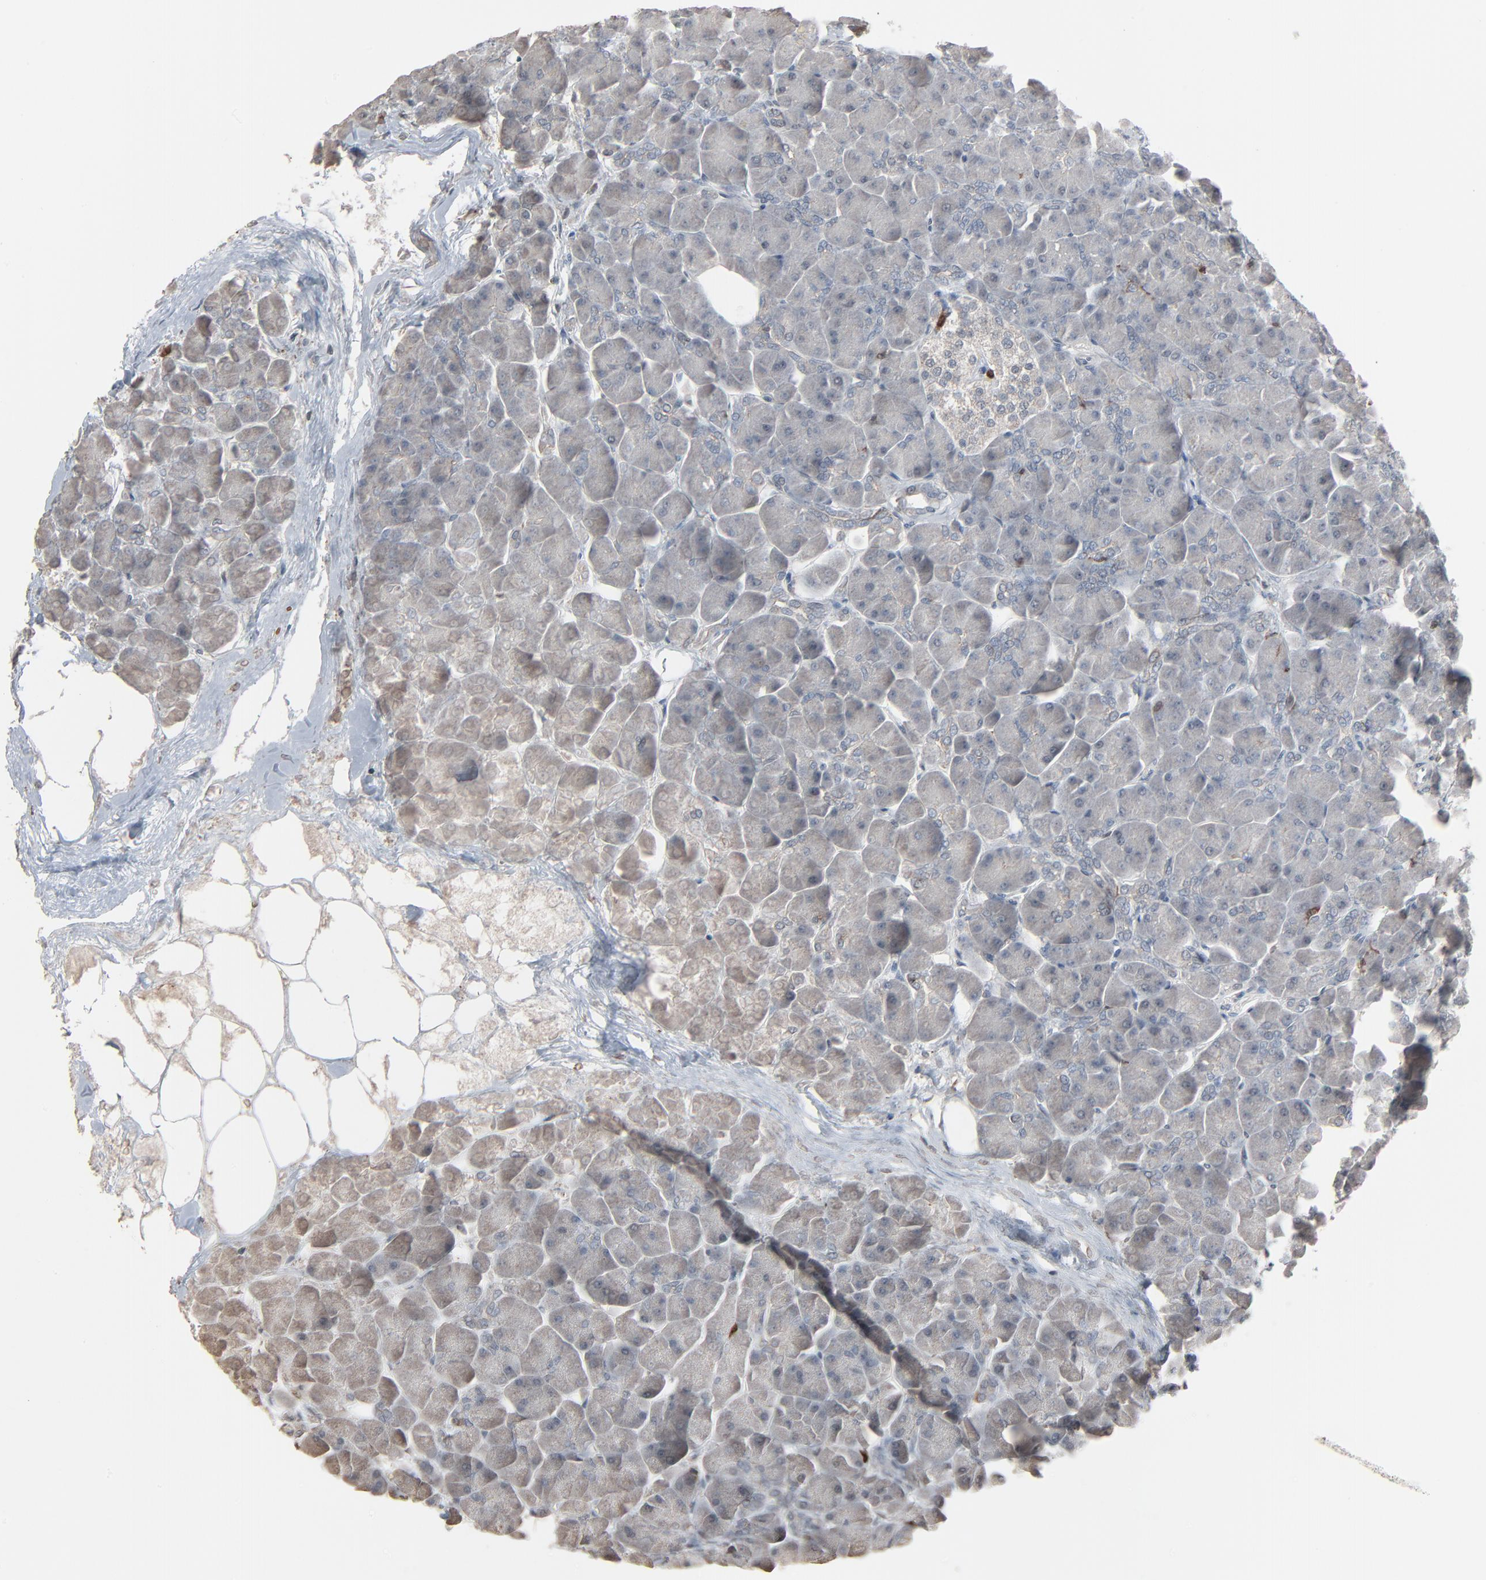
{"staining": {"intensity": "negative", "quantity": "none", "location": "none"}, "tissue": "pancreas", "cell_type": "Exocrine glandular cells", "image_type": "normal", "snomed": [{"axis": "morphology", "description": "Normal tissue, NOS"}, {"axis": "topography", "description": "Pancreas"}], "caption": "Pancreas stained for a protein using immunohistochemistry displays no positivity exocrine glandular cells.", "gene": "DOCK8", "patient": {"sex": "male", "age": 66}}